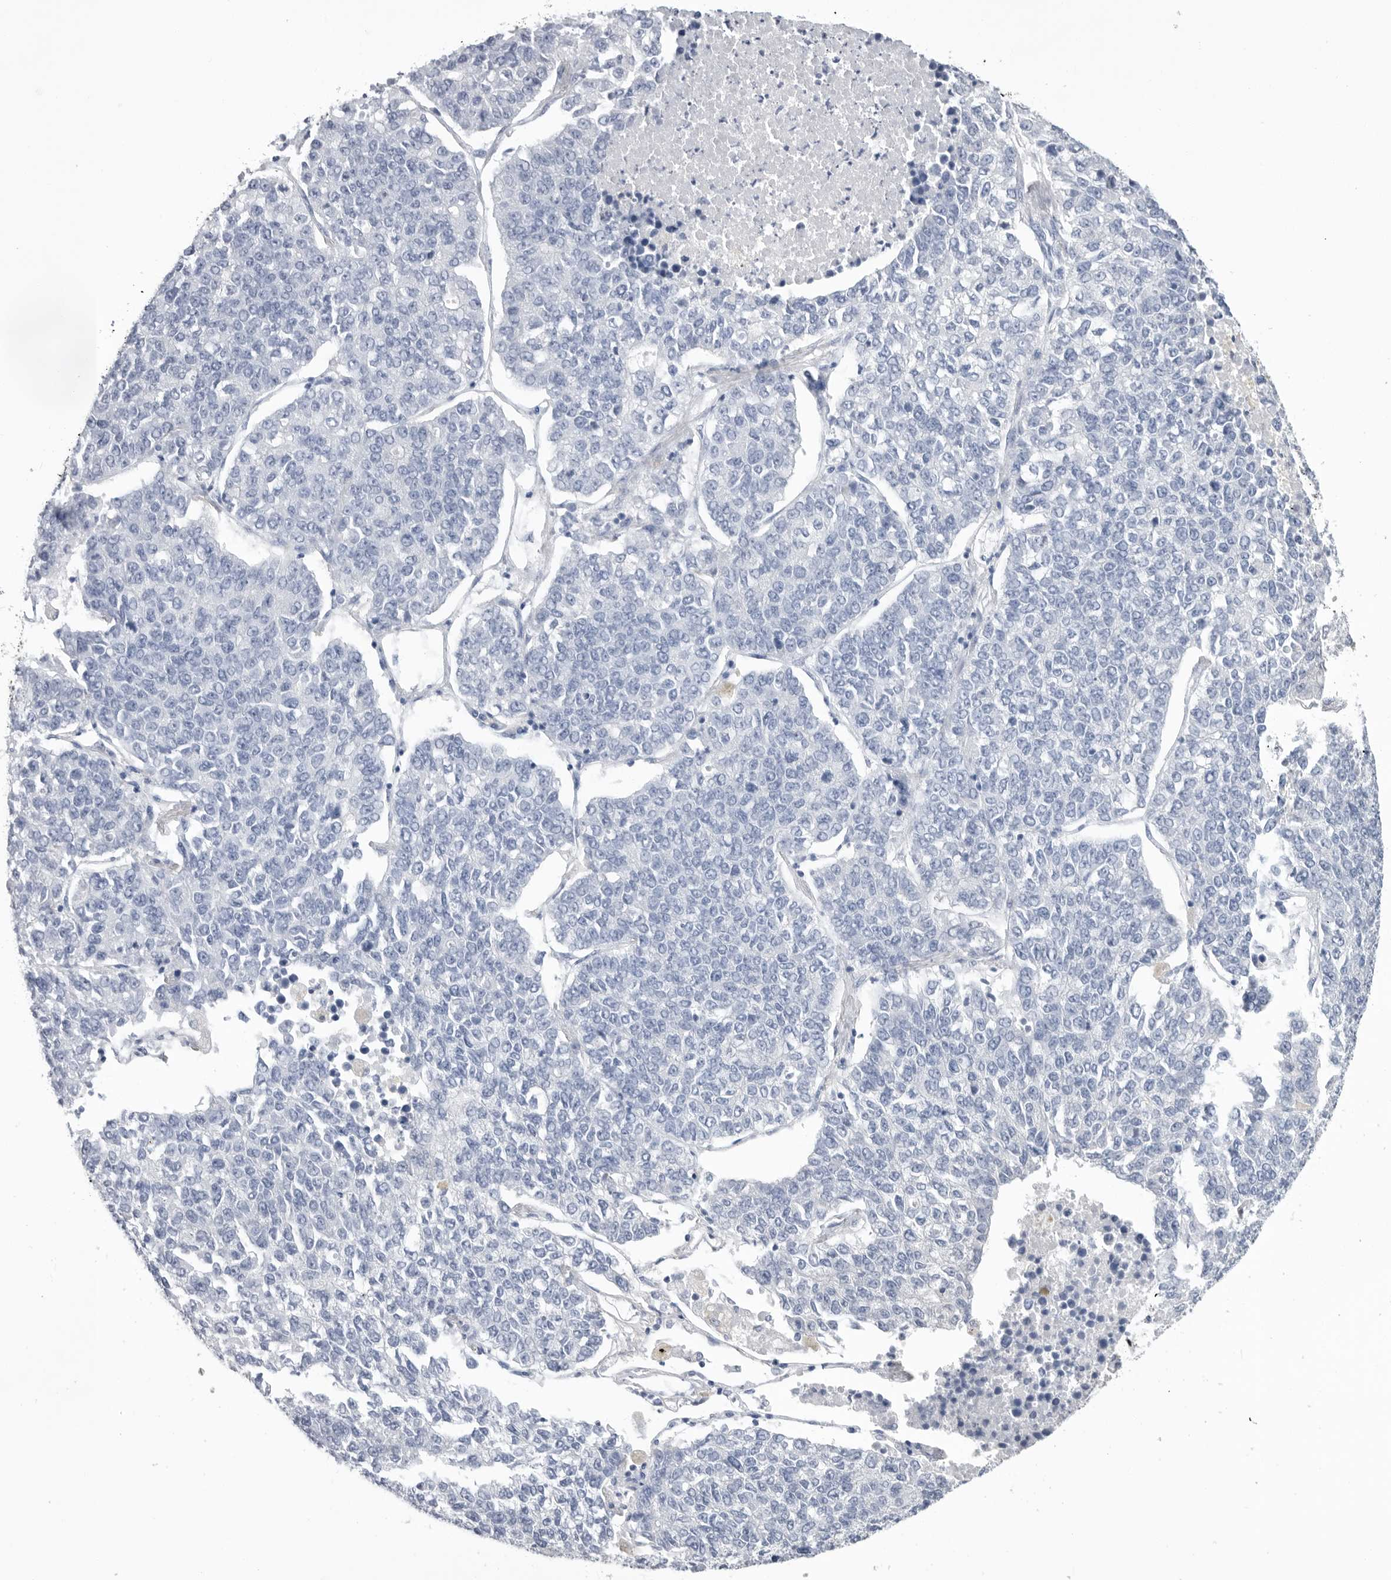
{"staining": {"intensity": "negative", "quantity": "none", "location": "none"}, "tissue": "lung cancer", "cell_type": "Tumor cells", "image_type": "cancer", "snomed": [{"axis": "morphology", "description": "Adenocarcinoma, NOS"}, {"axis": "topography", "description": "Lung"}], "caption": "Tumor cells are negative for brown protein staining in lung cancer (adenocarcinoma).", "gene": "APOA2", "patient": {"sex": "male", "age": 49}}